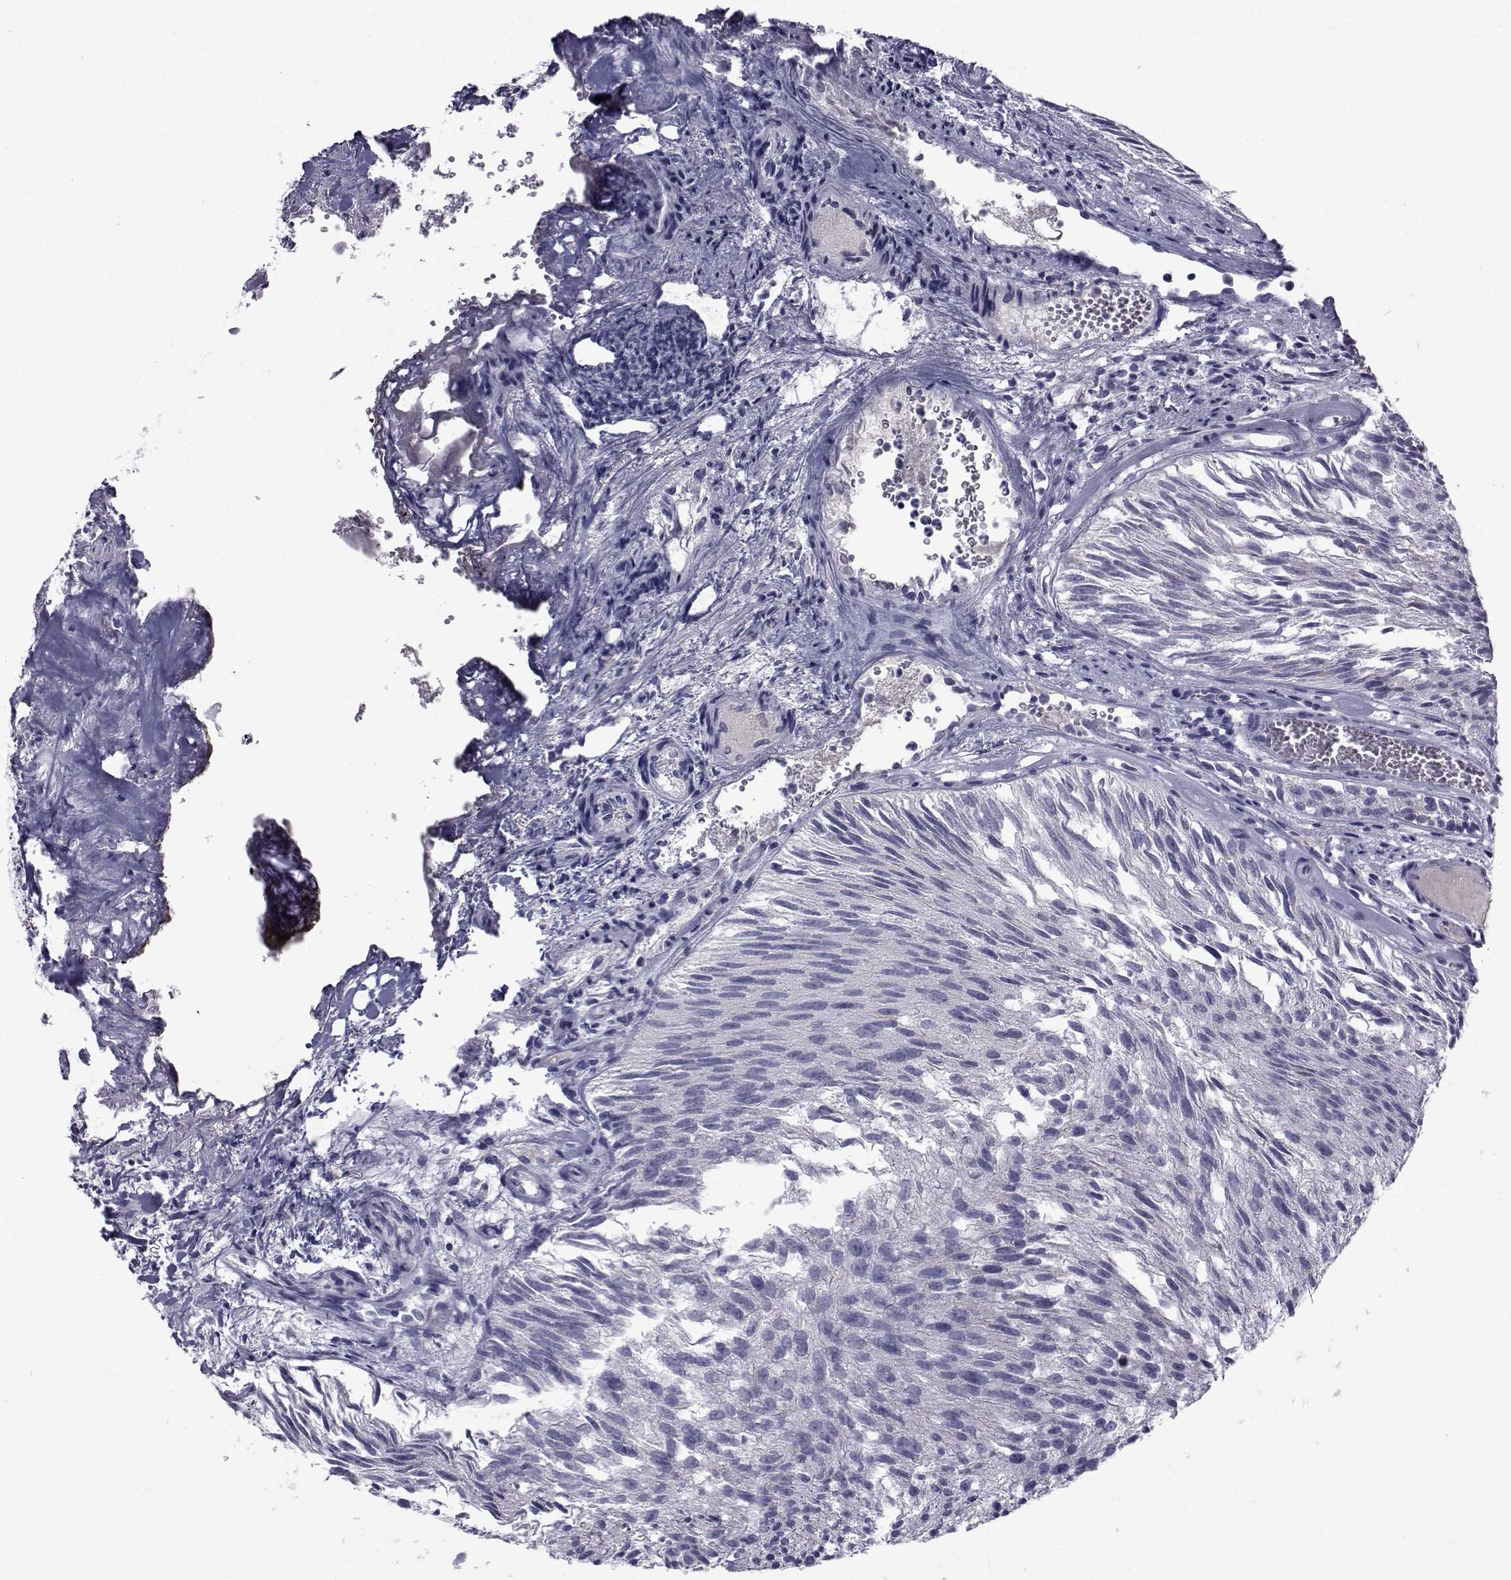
{"staining": {"intensity": "negative", "quantity": "none", "location": "none"}, "tissue": "urothelial cancer", "cell_type": "Tumor cells", "image_type": "cancer", "snomed": [{"axis": "morphology", "description": "Urothelial carcinoma, Low grade"}, {"axis": "topography", "description": "Urinary bladder"}], "caption": "A high-resolution image shows IHC staining of urothelial carcinoma (low-grade), which exhibits no significant staining in tumor cells.", "gene": "PAX2", "patient": {"sex": "female", "age": 87}}